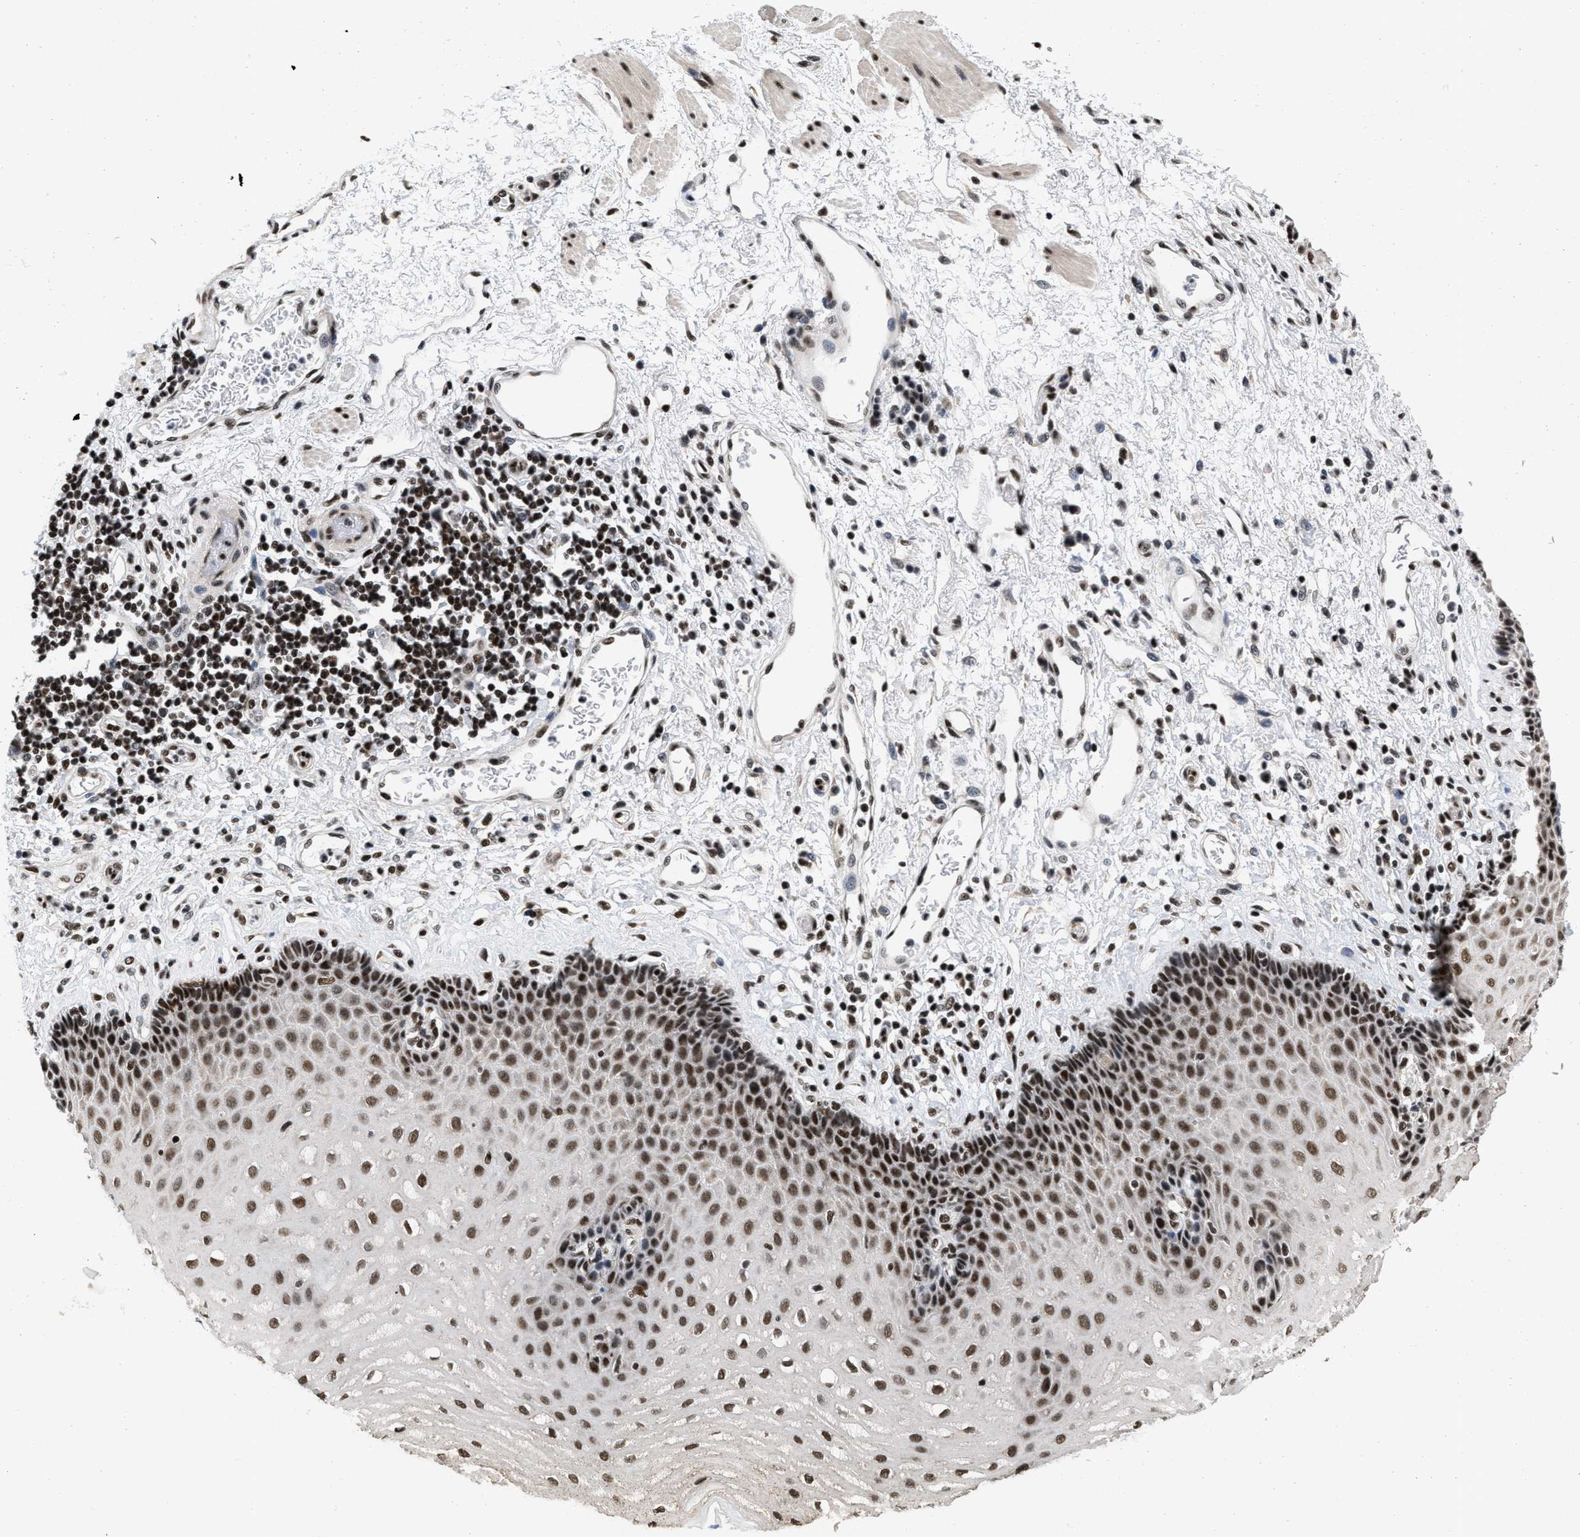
{"staining": {"intensity": "strong", "quantity": ">75%", "location": "nuclear"}, "tissue": "esophagus", "cell_type": "Squamous epithelial cells", "image_type": "normal", "snomed": [{"axis": "morphology", "description": "Normal tissue, NOS"}, {"axis": "topography", "description": "Esophagus"}], "caption": "Brown immunohistochemical staining in unremarkable human esophagus demonstrates strong nuclear staining in about >75% of squamous epithelial cells.", "gene": "CREB1", "patient": {"sex": "male", "age": 54}}